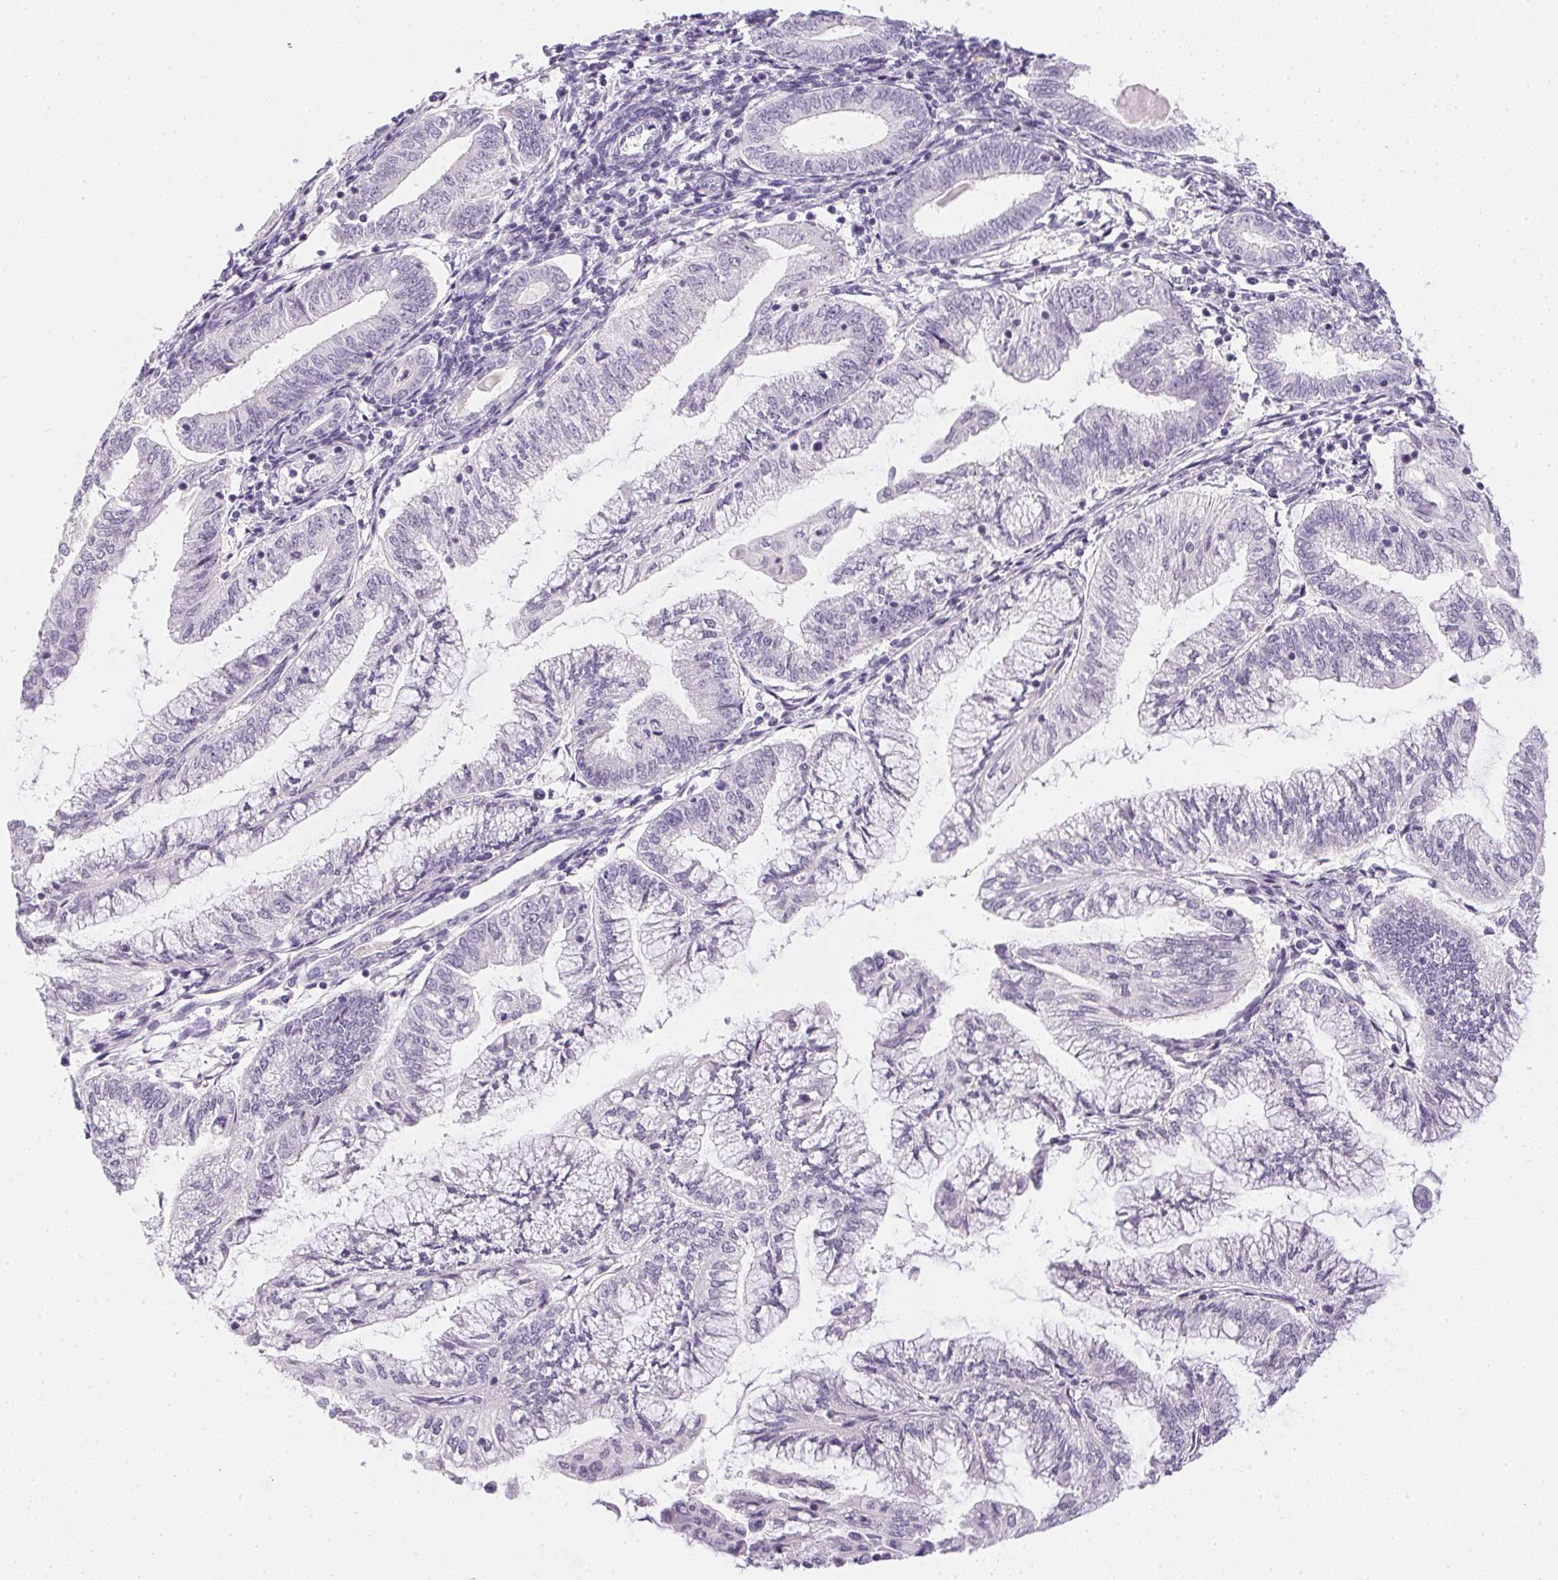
{"staining": {"intensity": "negative", "quantity": "none", "location": "none"}, "tissue": "endometrial cancer", "cell_type": "Tumor cells", "image_type": "cancer", "snomed": [{"axis": "morphology", "description": "Adenocarcinoma, NOS"}, {"axis": "topography", "description": "Endometrium"}], "caption": "Immunohistochemistry (IHC) of endometrial cancer (adenocarcinoma) displays no staining in tumor cells.", "gene": "PPY", "patient": {"sex": "female", "age": 55}}